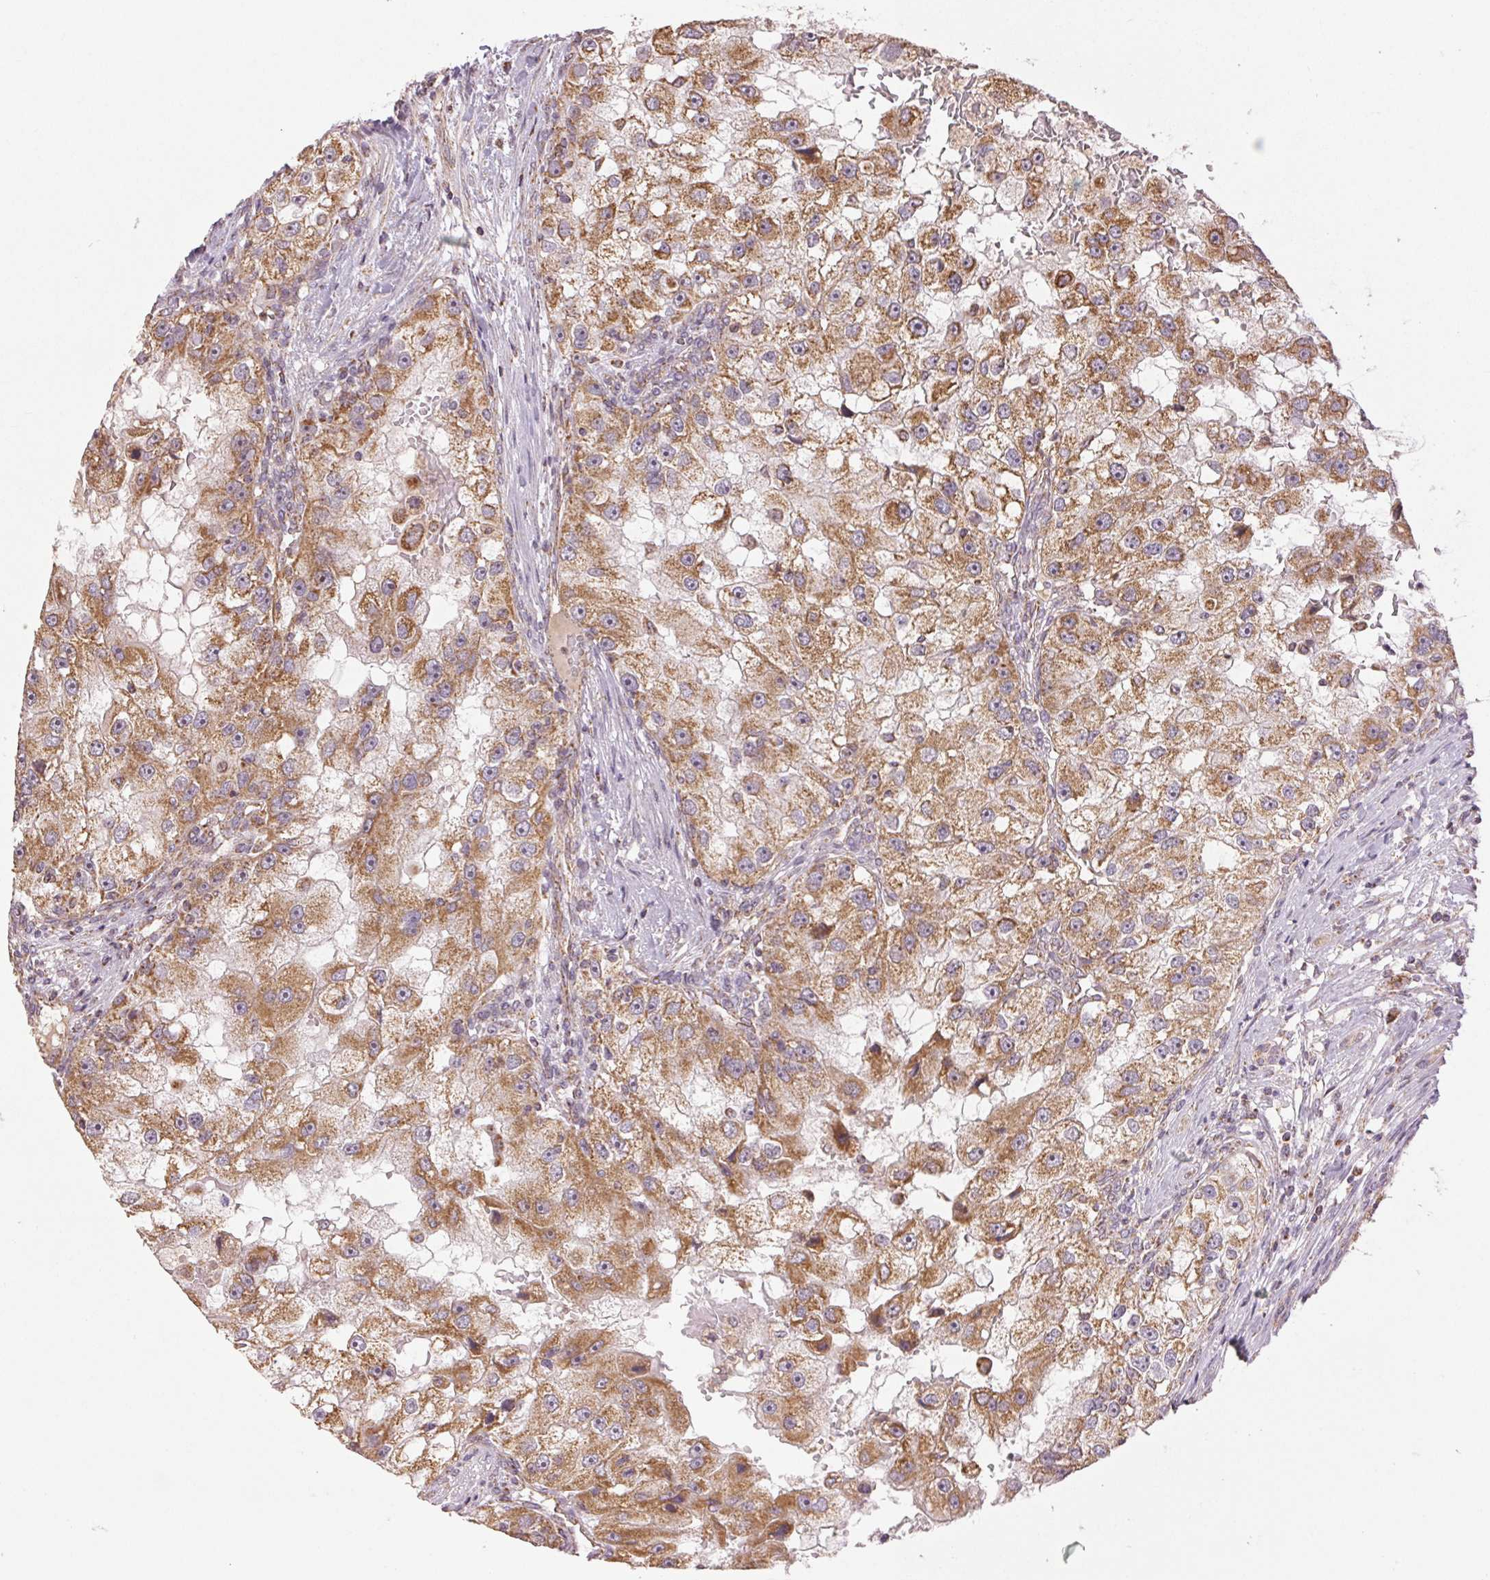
{"staining": {"intensity": "moderate", "quantity": ">75%", "location": "cytoplasmic/membranous"}, "tissue": "renal cancer", "cell_type": "Tumor cells", "image_type": "cancer", "snomed": [{"axis": "morphology", "description": "Adenocarcinoma, NOS"}, {"axis": "topography", "description": "Kidney"}], "caption": "Approximately >75% of tumor cells in human renal cancer (adenocarcinoma) exhibit moderate cytoplasmic/membranous protein staining as visualized by brown immunohistochemical staining.", "gene": "CLASP1", "patient": {"sex": "male", "age": 63}}